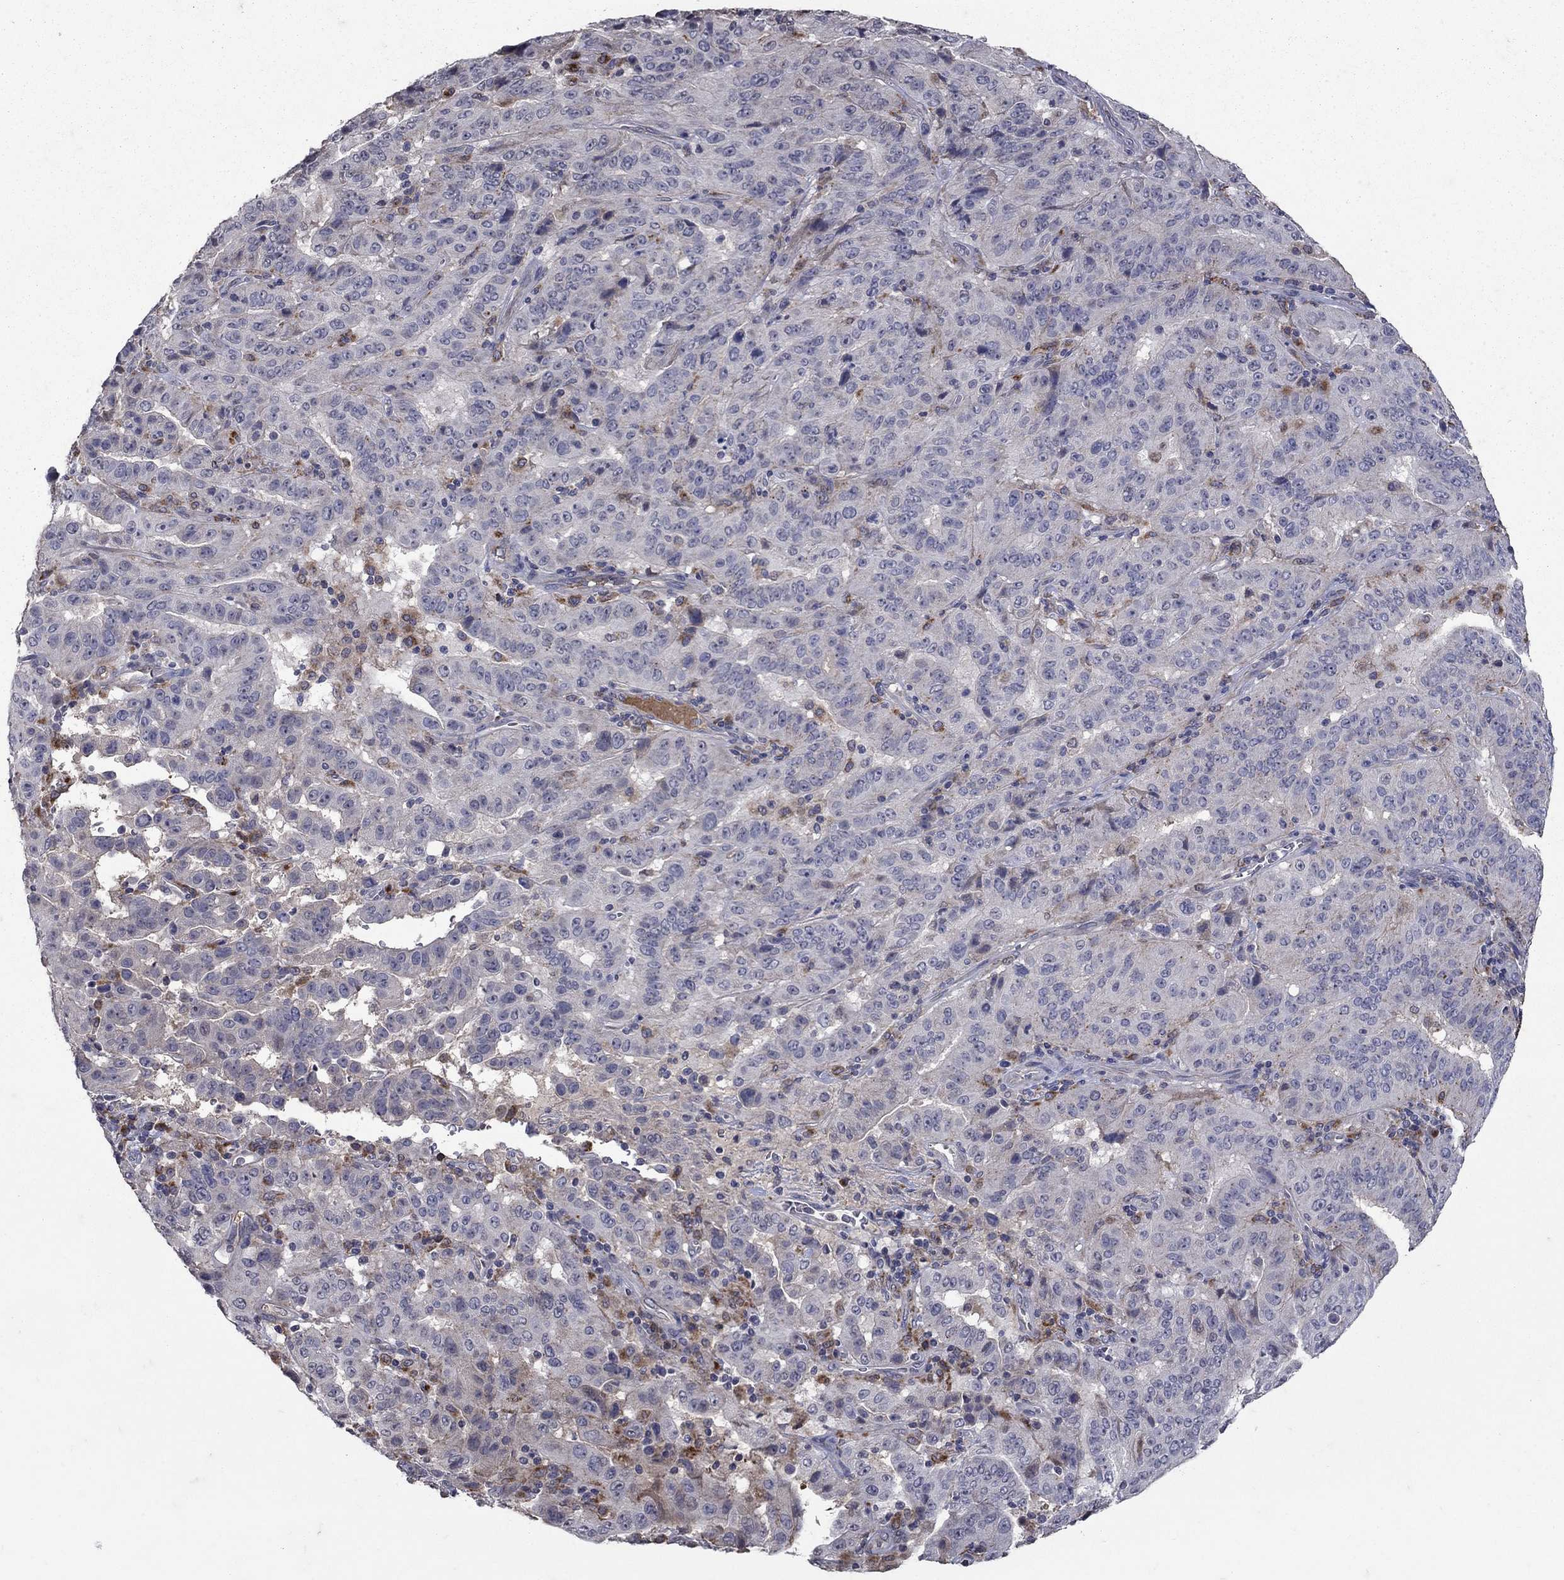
{"staining": {"intensity": "negative", "quantity": "none", "location": "none"}, "tissue": "pancreatic cancer", "cell_type": "Tumor cells", "image_type": "cancer", "snomed": [{"axis": "morphology", "description": "Adenocarcinoma, NOS"}, {"axis": "topography", "description": "Pancreas"}], "caption": "The image shows no staining of tumor cells in pancreatic adenocarcinoma.", "gene": "NPC2", "patient": {"sex": "male", "age": 63}}